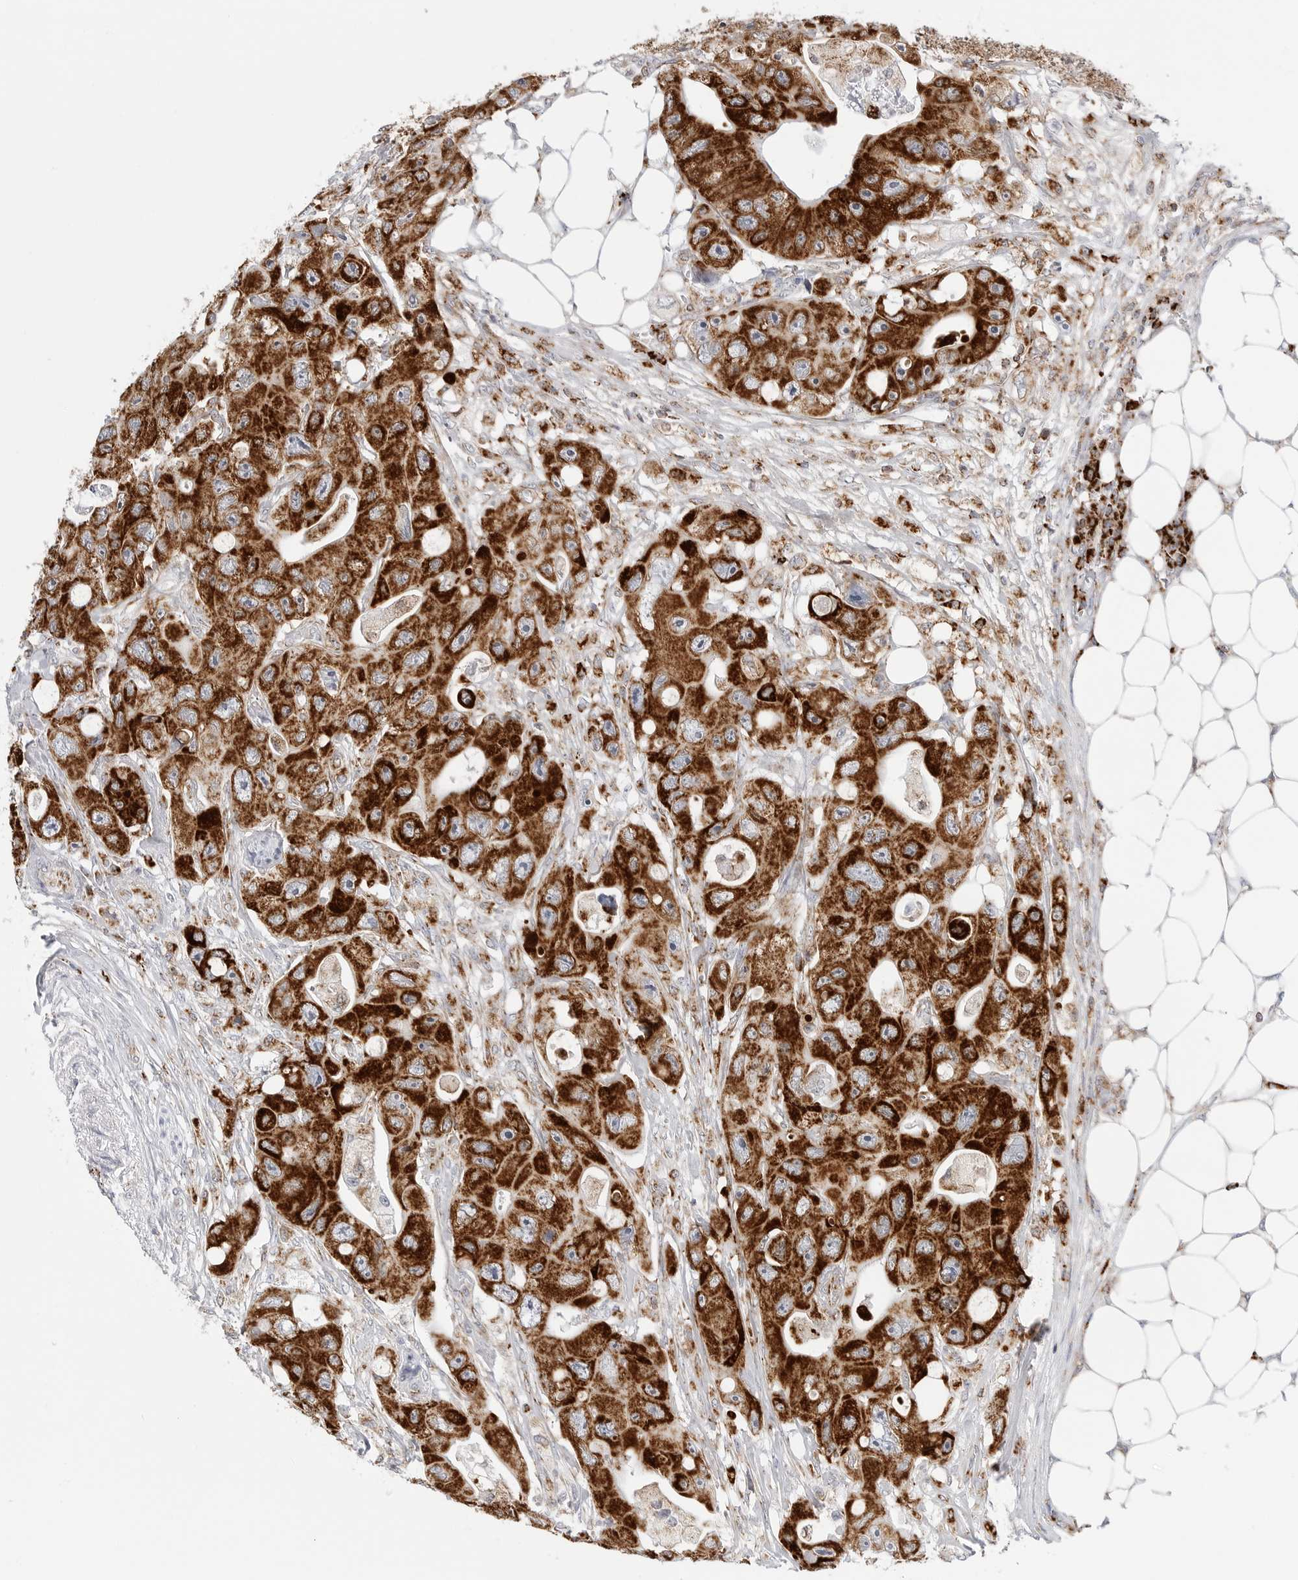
{"staining": {"intensity": "strong", "quantity": ">75%", "location": "cytoplasmic/membranous"}, "tissue": "colorectal cancer", "cell_type": "Tumor cells", "image_type": "cancer", "snomed": [{"axis": "morphology", "description": "Adenocarcinoma, NOS"}, {"axis": "topography", "description": "Colon"}], "caption": "This histopathology image displays immunohistochemistry staining of human colorectal cancer (adenocarcinoma), with high strong cytoplasmic/membranous expression in about >75% of tumor cells.", "gene": "ATP5IF1", "patient": {"sex": "female", "age": 46}}